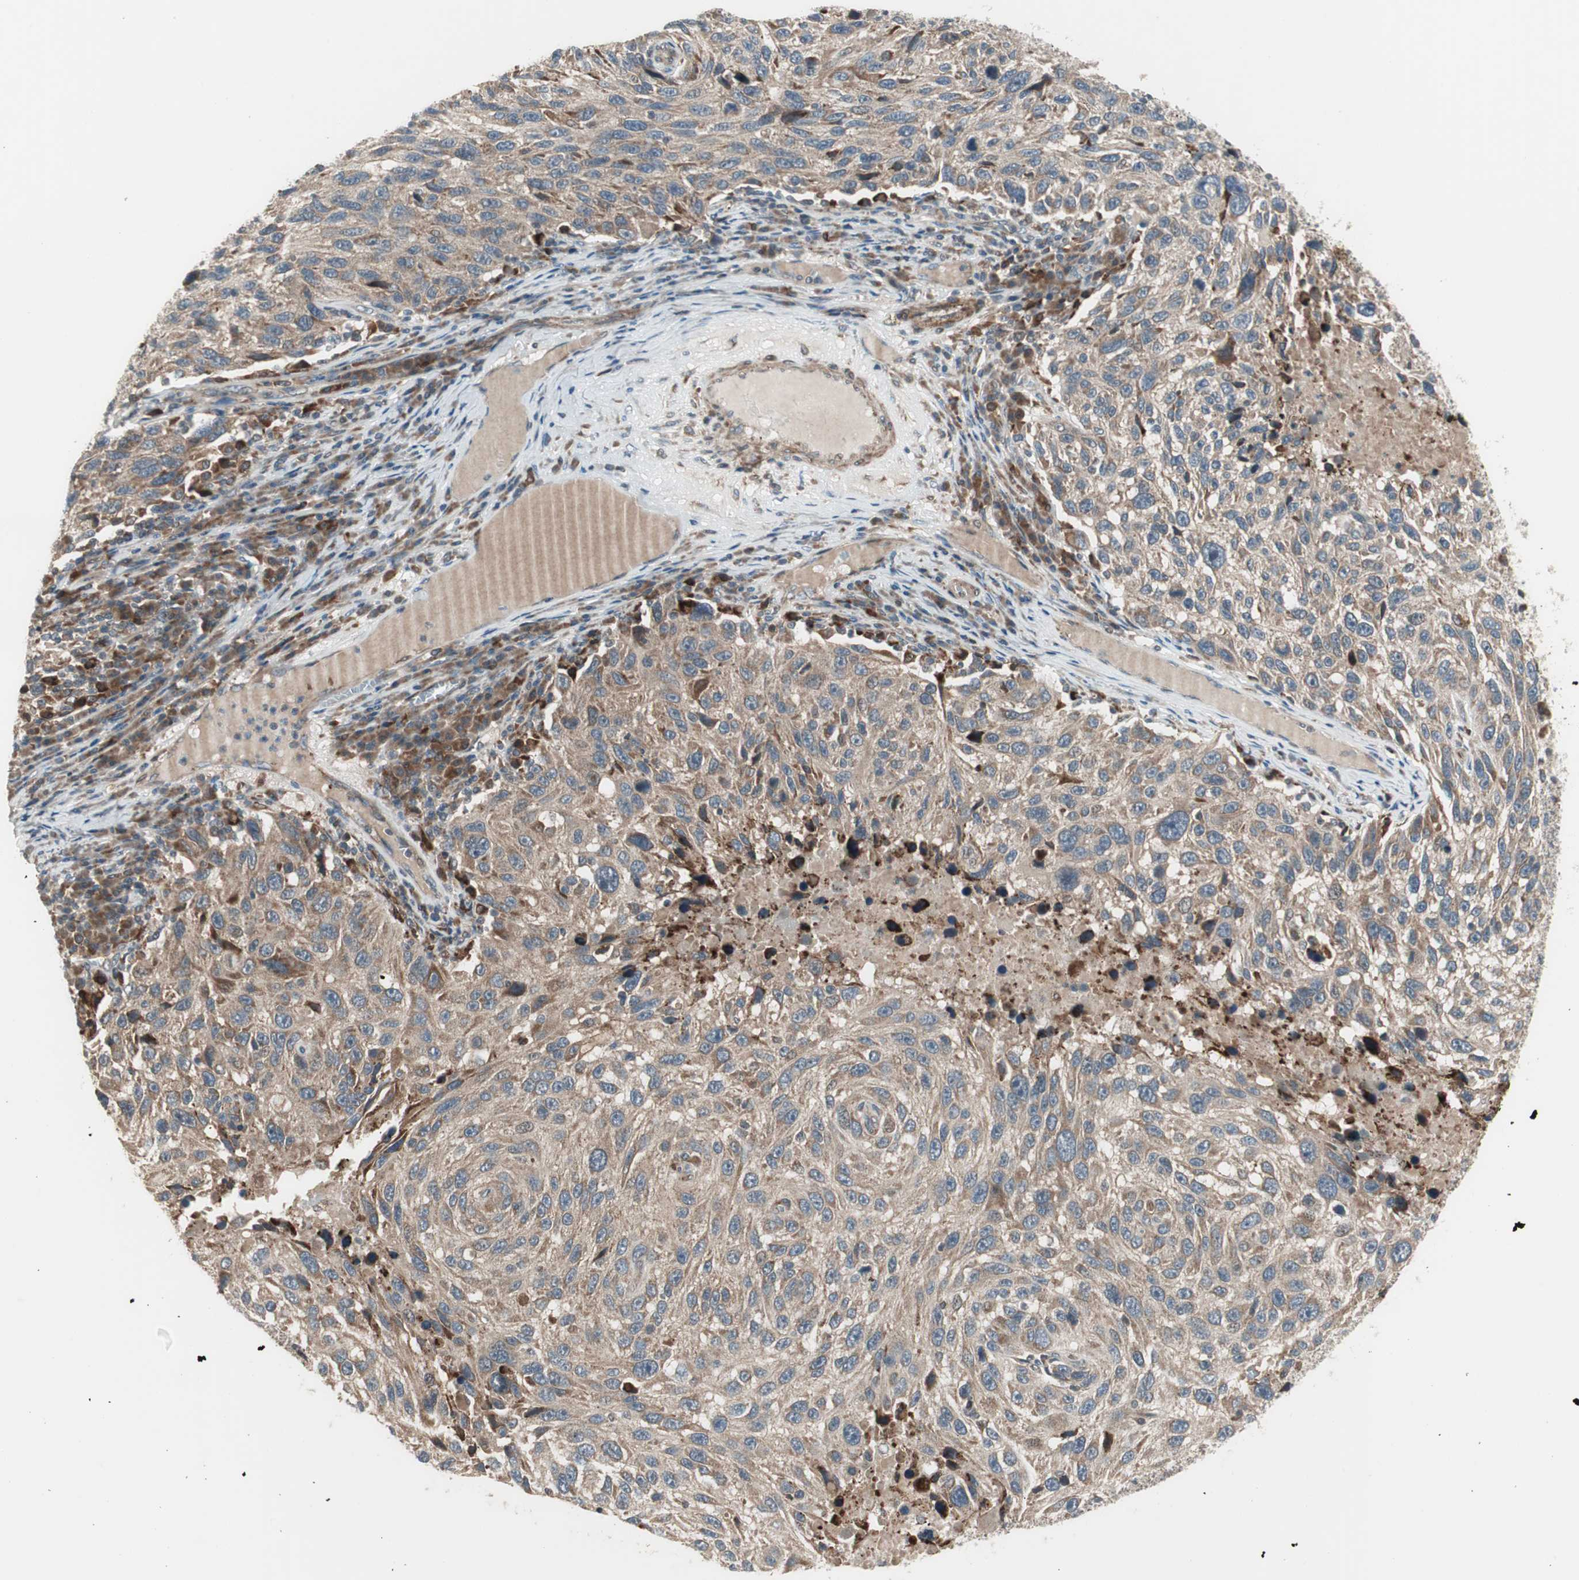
{"staining": {"intensity": "weak", "quantity": ">75%", "location": "cytoplasmic/membranous"}, "tissue": "melanoma", "cell_type": "Tumor cells", "image_type": "cancer", "snomed": [{"axis": "morphology", "description": "Malignant melanoma, NOS"}, {"axis": "topography", "description": "Skin"}], "caption": "Approximately >75% of tumor cells in human melanoma exhibit weak cytoplasmic/membranous protein expression as visualized by brown immunohistochemical staining.", "gene": "SFRP1", "patient": {"sex": "male", "age": 53}}